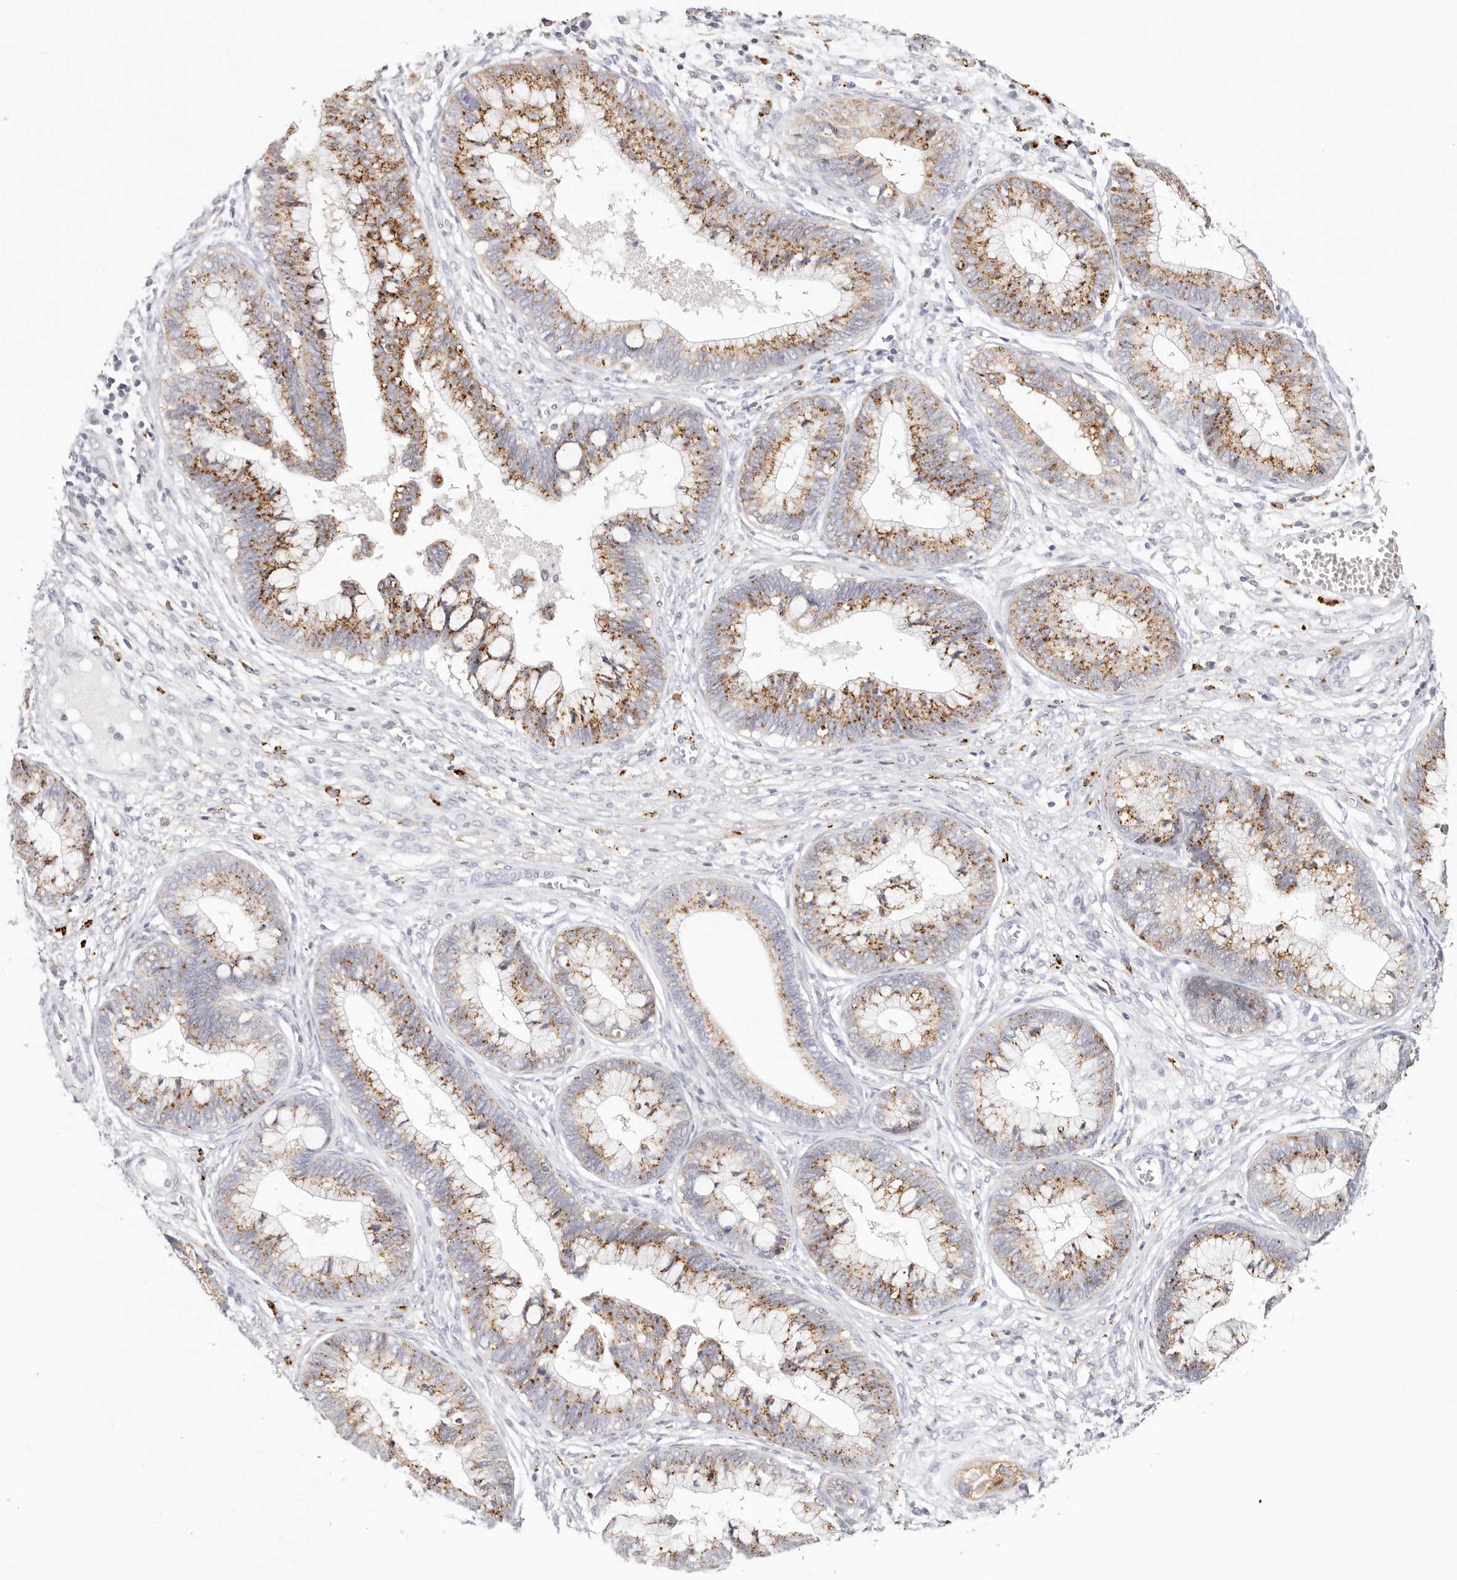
{"staining": {"intensity": "moderate", "quantity": "25%-75%", "location": "cytoplasmic/membranous"}, "tissue": "cervical cancer", "cell_type": "Tumor cells", "image_type": "cancer", "snomed": [{"axis": "morphology", "description": "Adenocarcinoma, NOS"}, {"axis": "topography", "description": "Cervix"}], "caption": "Cervical cancer tissue demonstrates moderate cytoplasmic/membranous expression in about 25%-75% of tumor cells", "gene": "STKLD1", "patient": {"sex": "female", "age": 44}}